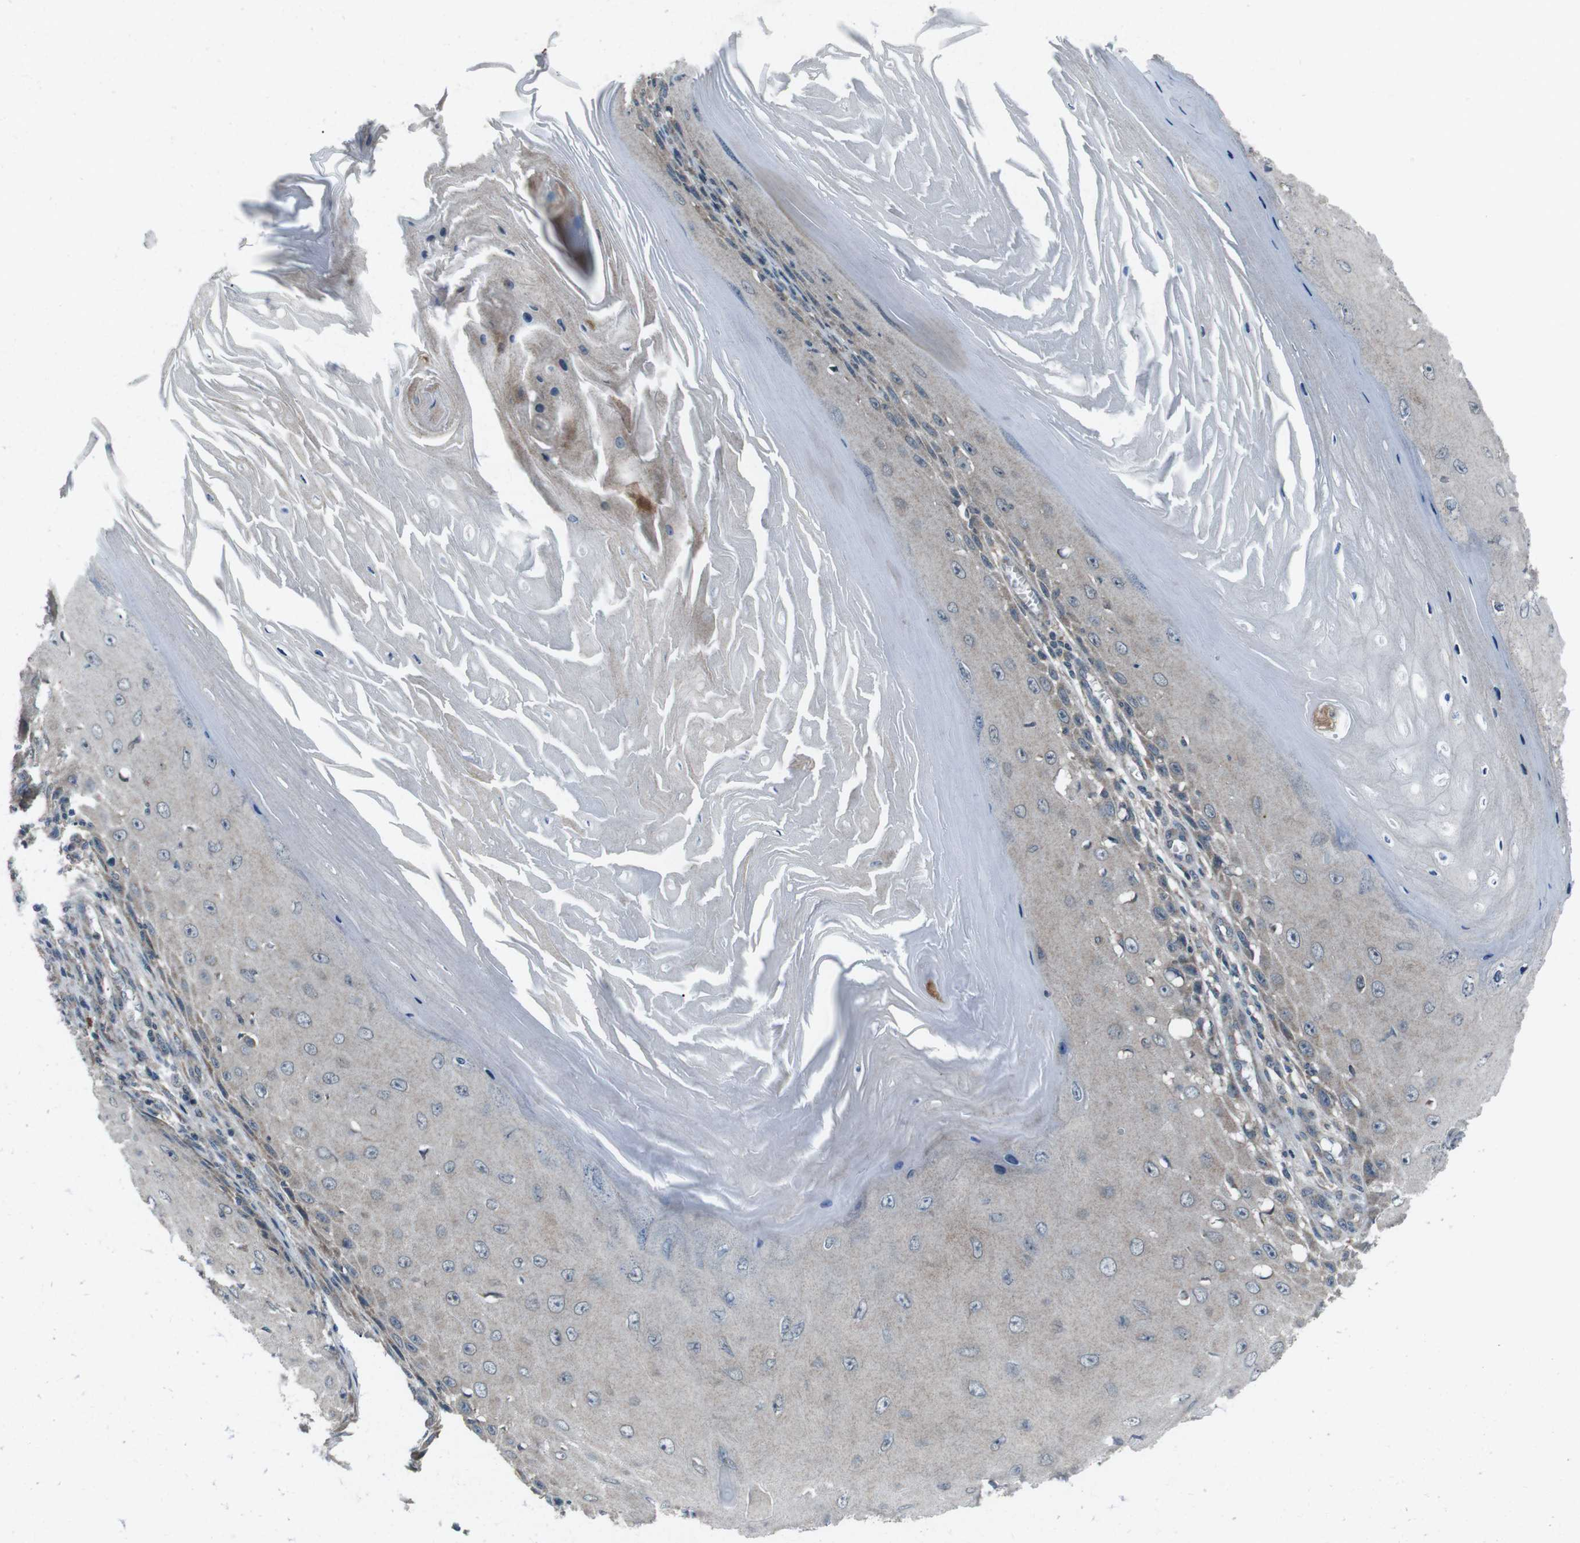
{"staining": {"intensity": "negative", "quantity": "none", "location": "none"}, "tissue": "skin cancer", "cell_type": "Tumor cells", "image_type": "cancer", "snomed": [{"axis": "morphology", "description": "Squamous cell carcinoma, NOS"}, {"axis": "topography", "description": "Skin"}], "caption": "Tumor cells are negative for protein expression in human squamous cell carcinoma (skin). (DAB (3,3'-diaminobenzidine) IHC visualized using brightfield microscopy, high magnification).", "gene": "CDK16", "patient": {"sex": "female", "age": 73}}